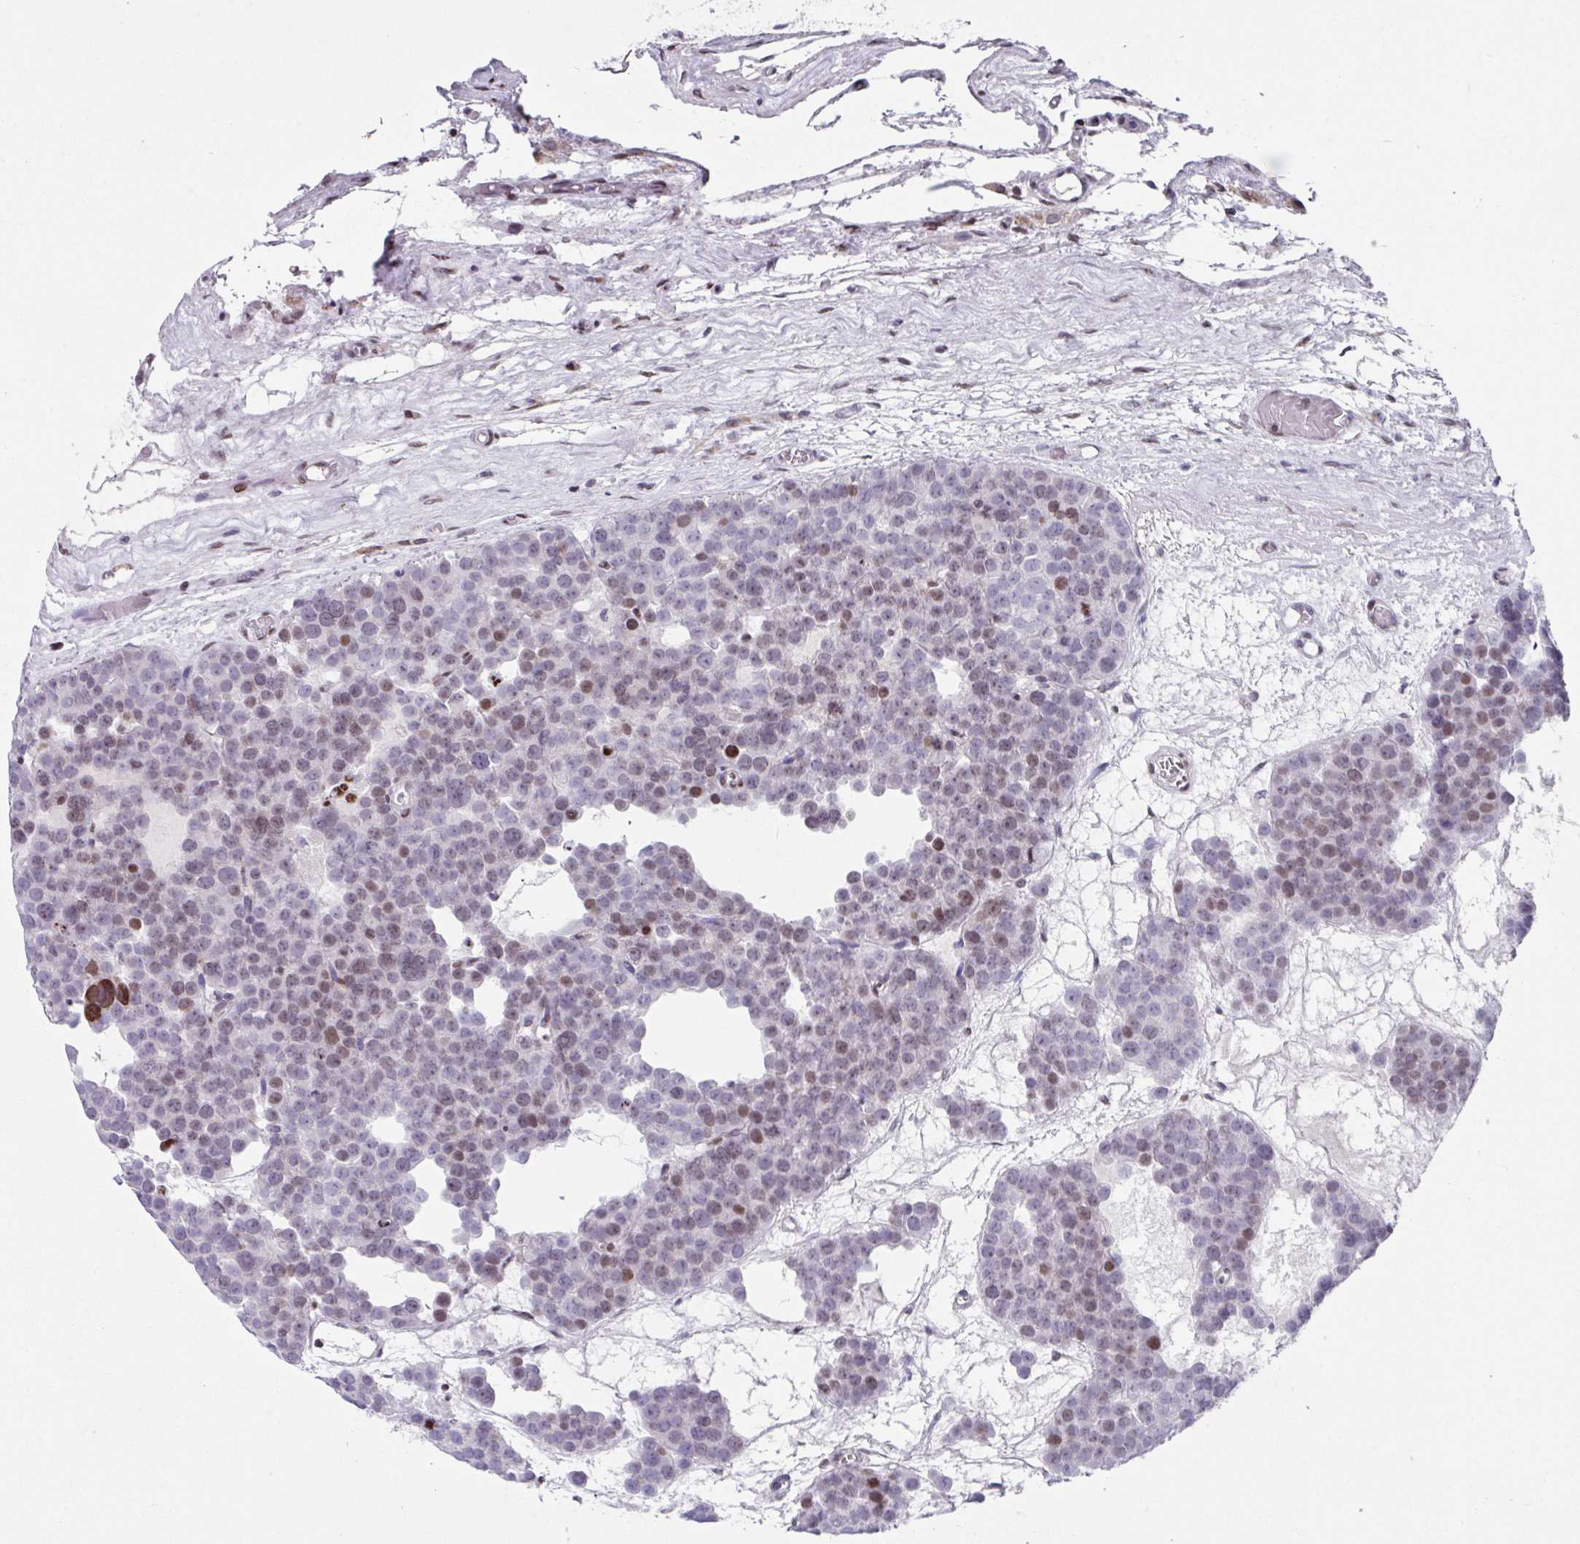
{"staining": {"intensity": "moderate", "quantity": "25%-75%", "location": "nuclear"}, "tissue": "testis cancer", "cell_type": "Tumor cells", "image_type": "cancer", "snomed": [{"axis": "morphology", "description": "Seminoma, NOS"}, {"axis": "topography", "description": "Testis"}], "caption": "This micrograph displays immunohistochemistry staining of testis cancer (seminoma), with medium moderate nuclear staining in about 25%-75% of tumor cells.", "gene": "TCF3", "patient": {"sex": "male", "age": 71}}